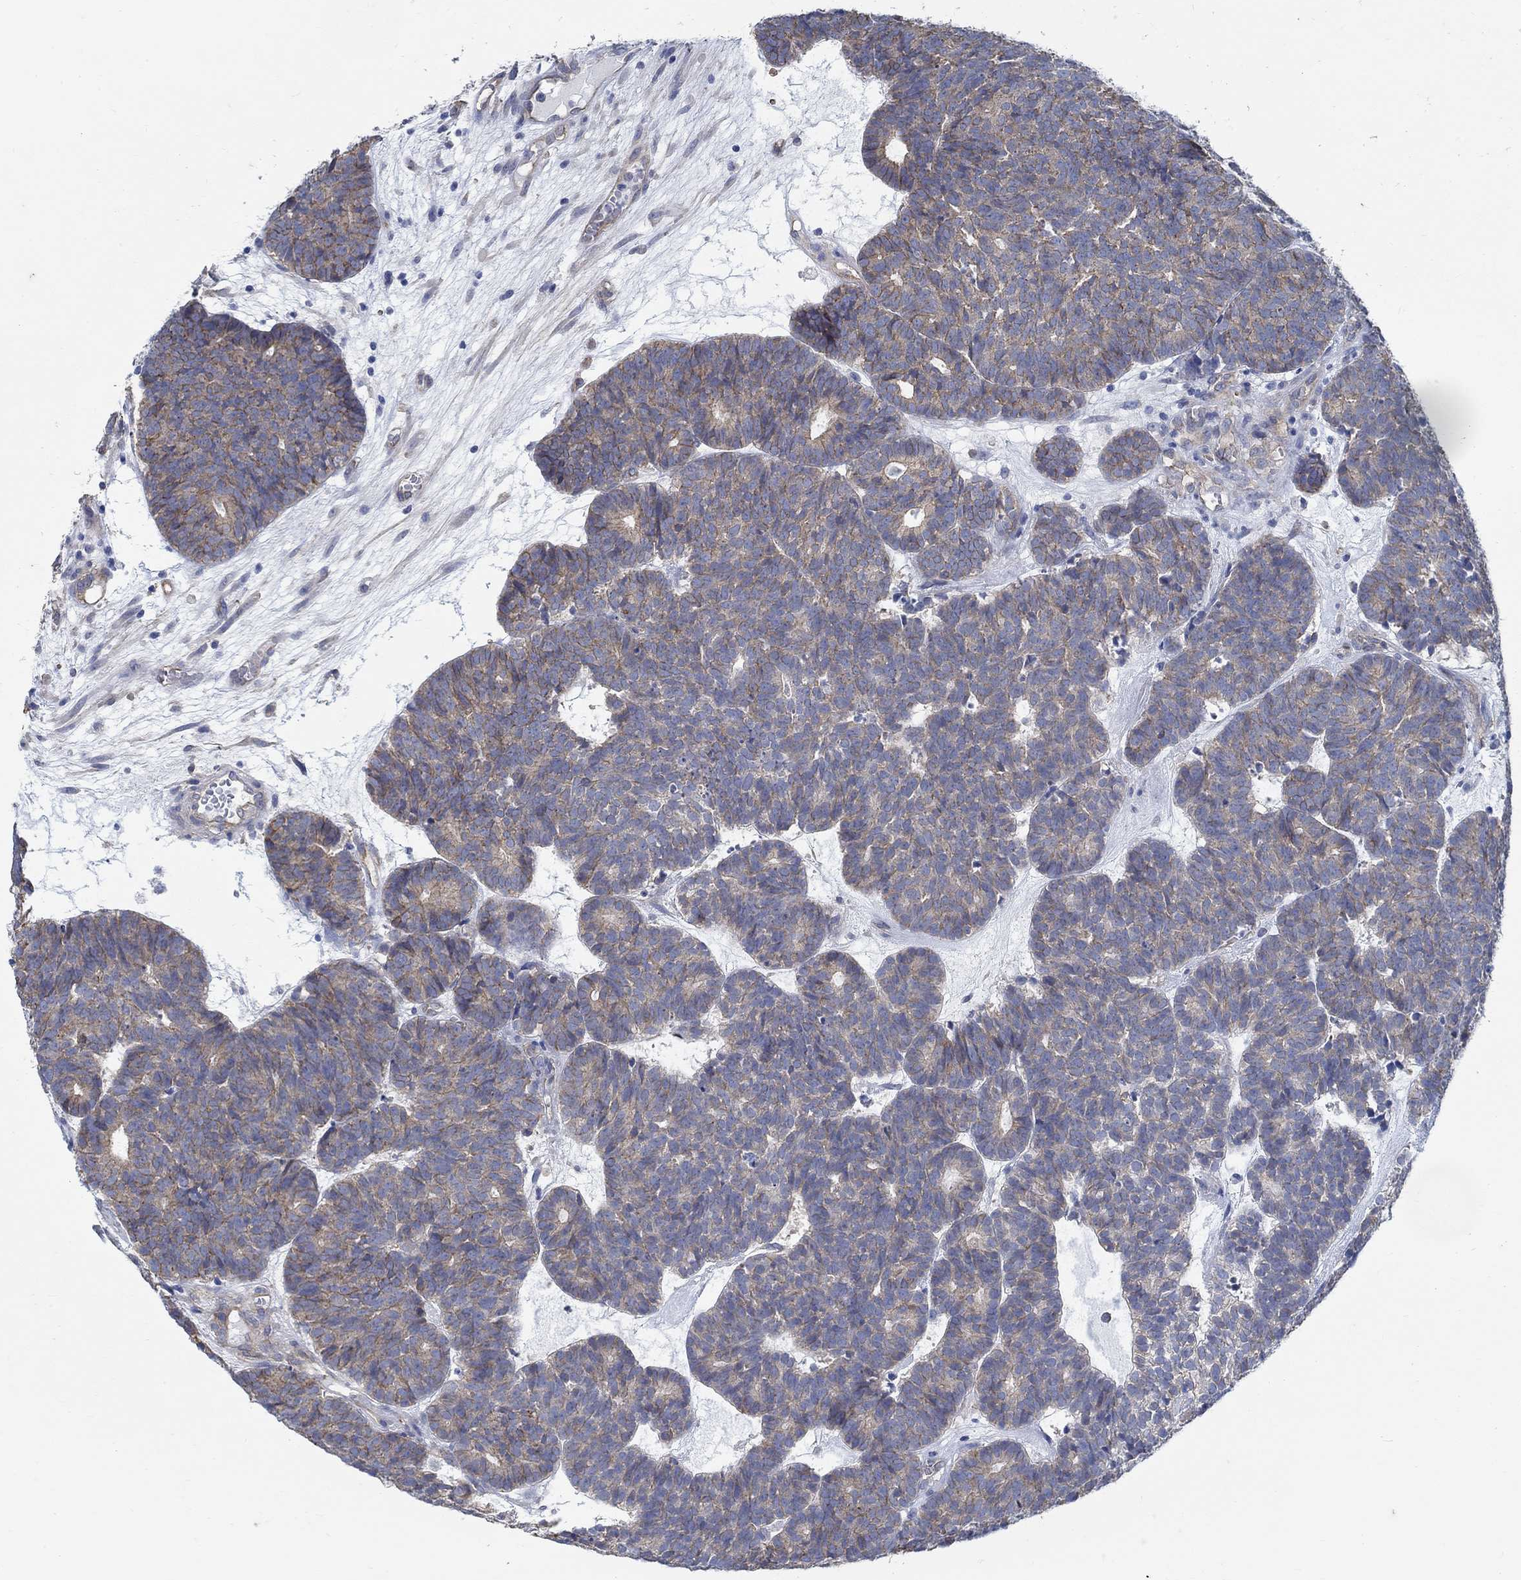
{"staining": {"intensity": "weak", "quantity": "25%-75%", "location": "cytoplasmic/membranous"}, "tissue": "head and neck cancer", "cell_type": "Tumor cells", "image_type": "cancer", "snomed": [{"axis": "morphology", "description": "Adenocarcinoma, NOS"}, {"axis": "topography", "description": "Head-Neck"}], "caption": "IHC (DAB (3,3'-diaminobenzidine)) staining of human adenocarcinoma (head and neck) demonstrates weak cytoplasmic/membranous protein expression in about 25%-75% of tumor cells.", "gene": "TMEM198", "patient": {"sex": "female", "age": 81}}